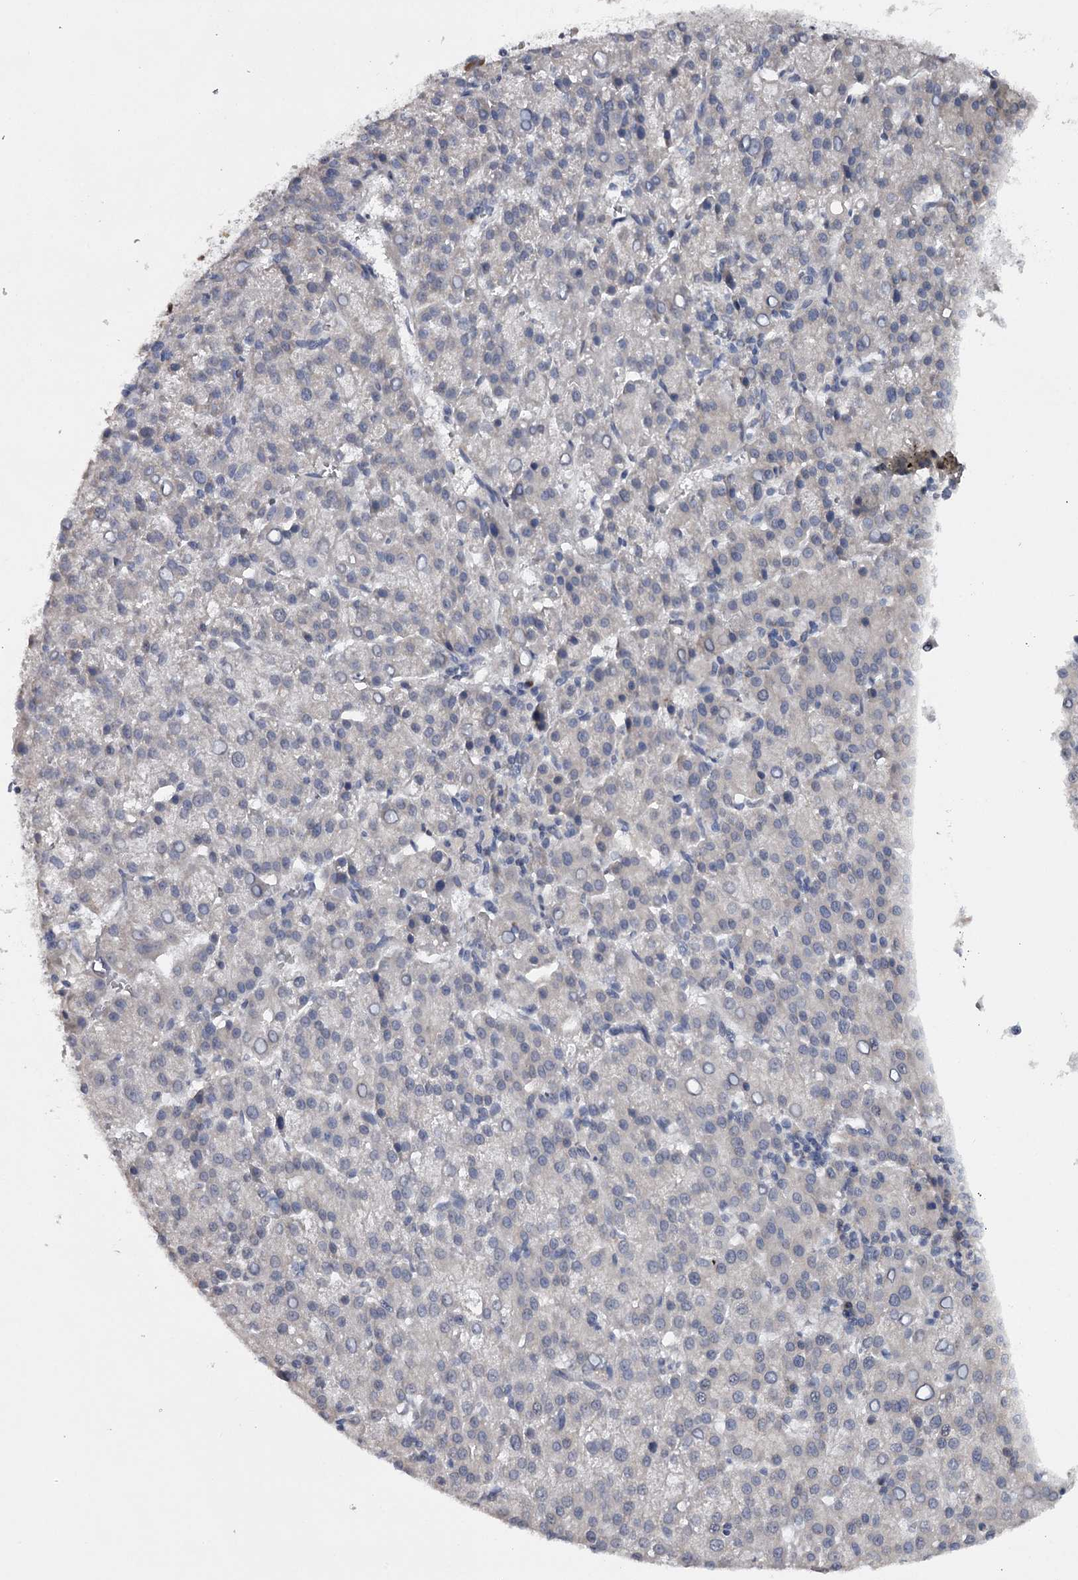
{"staining": {"intensity": "negative", "quantity": "none", "location": "none"}, "tissue": "liver cancer", "cell_type": "Tumor cells", "image_type": "cancer", "snomed": [{"axis": "morphology", "description": "Carcinoma, Hepatocellular, NOS"}, {"axis": "topography", "description": "Liver"}], "caption": "Immunohistochemical staining of human liver cancer shows no significant staining in tumor cells. (DAB (3,3'-diaminobenzidine) immunohistochemistry (IHC) with hematoxylin counter stain).", "gene": "GTSF1", "patient": {"sex": "female", "age": 58}}